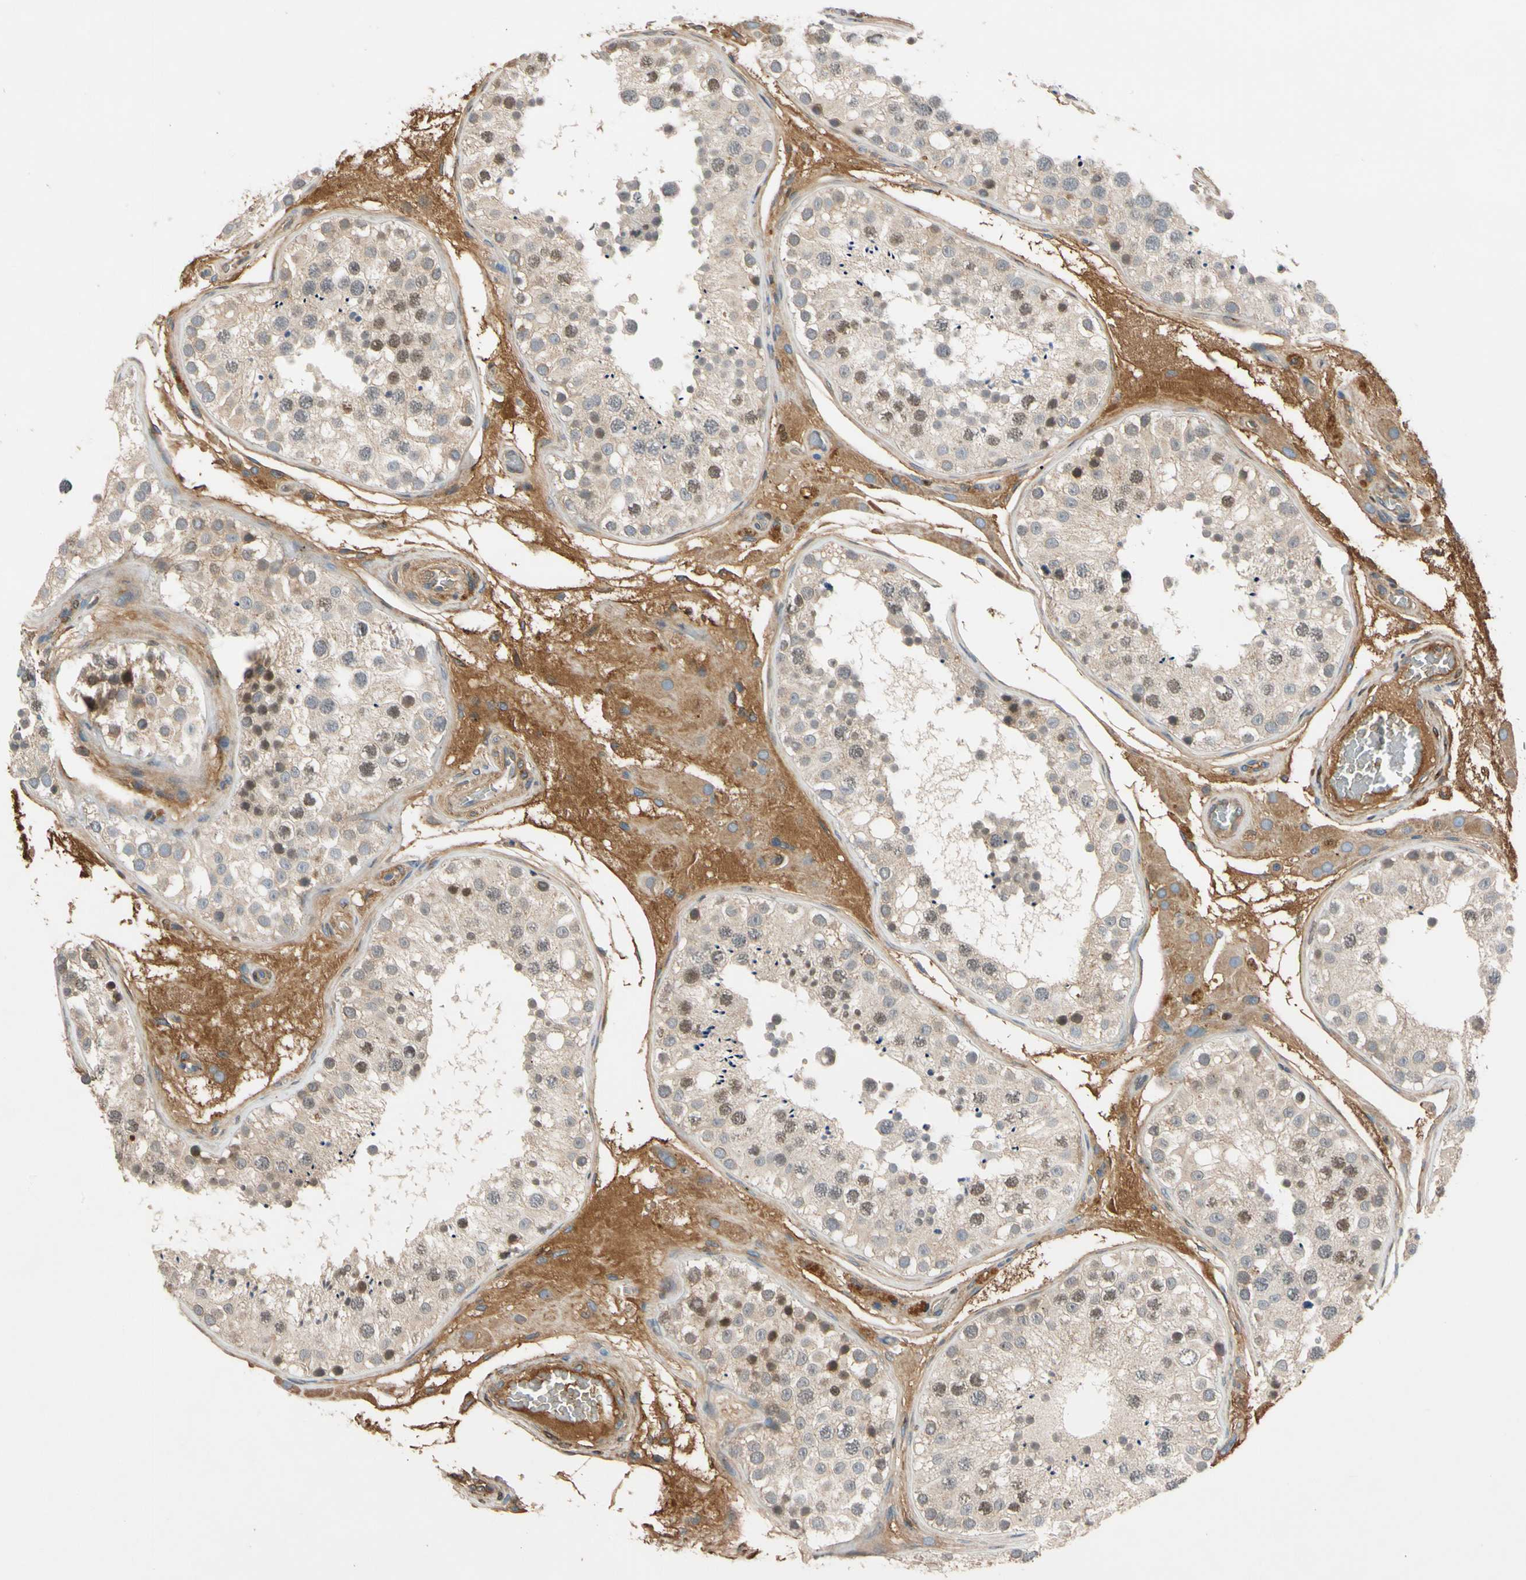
{"staining": {"intensity": "weak", "quantity": "<25%", "location": "cytoplasmic/membranous"}, "tissue": "testis", "cell_type": "Cells in seminiferous ducts", "image_type": "normal", "snomed": [{"axis": "morphology", "description": "Normal tissue, NOS"}, {"axis": "topography", "description": "Testis"}], "caption": "The immunohistochemistry (IHC) image has no significant positivity in cells in seminiferous ducts of testis. (DAB (3,3'-diaminobenzidine) immunohistochemistry (IHC) visualized using brightfield microscopy, high magnification).", "gene": "ENTREP3", "patient": {"sex": "male", "age": 26}}